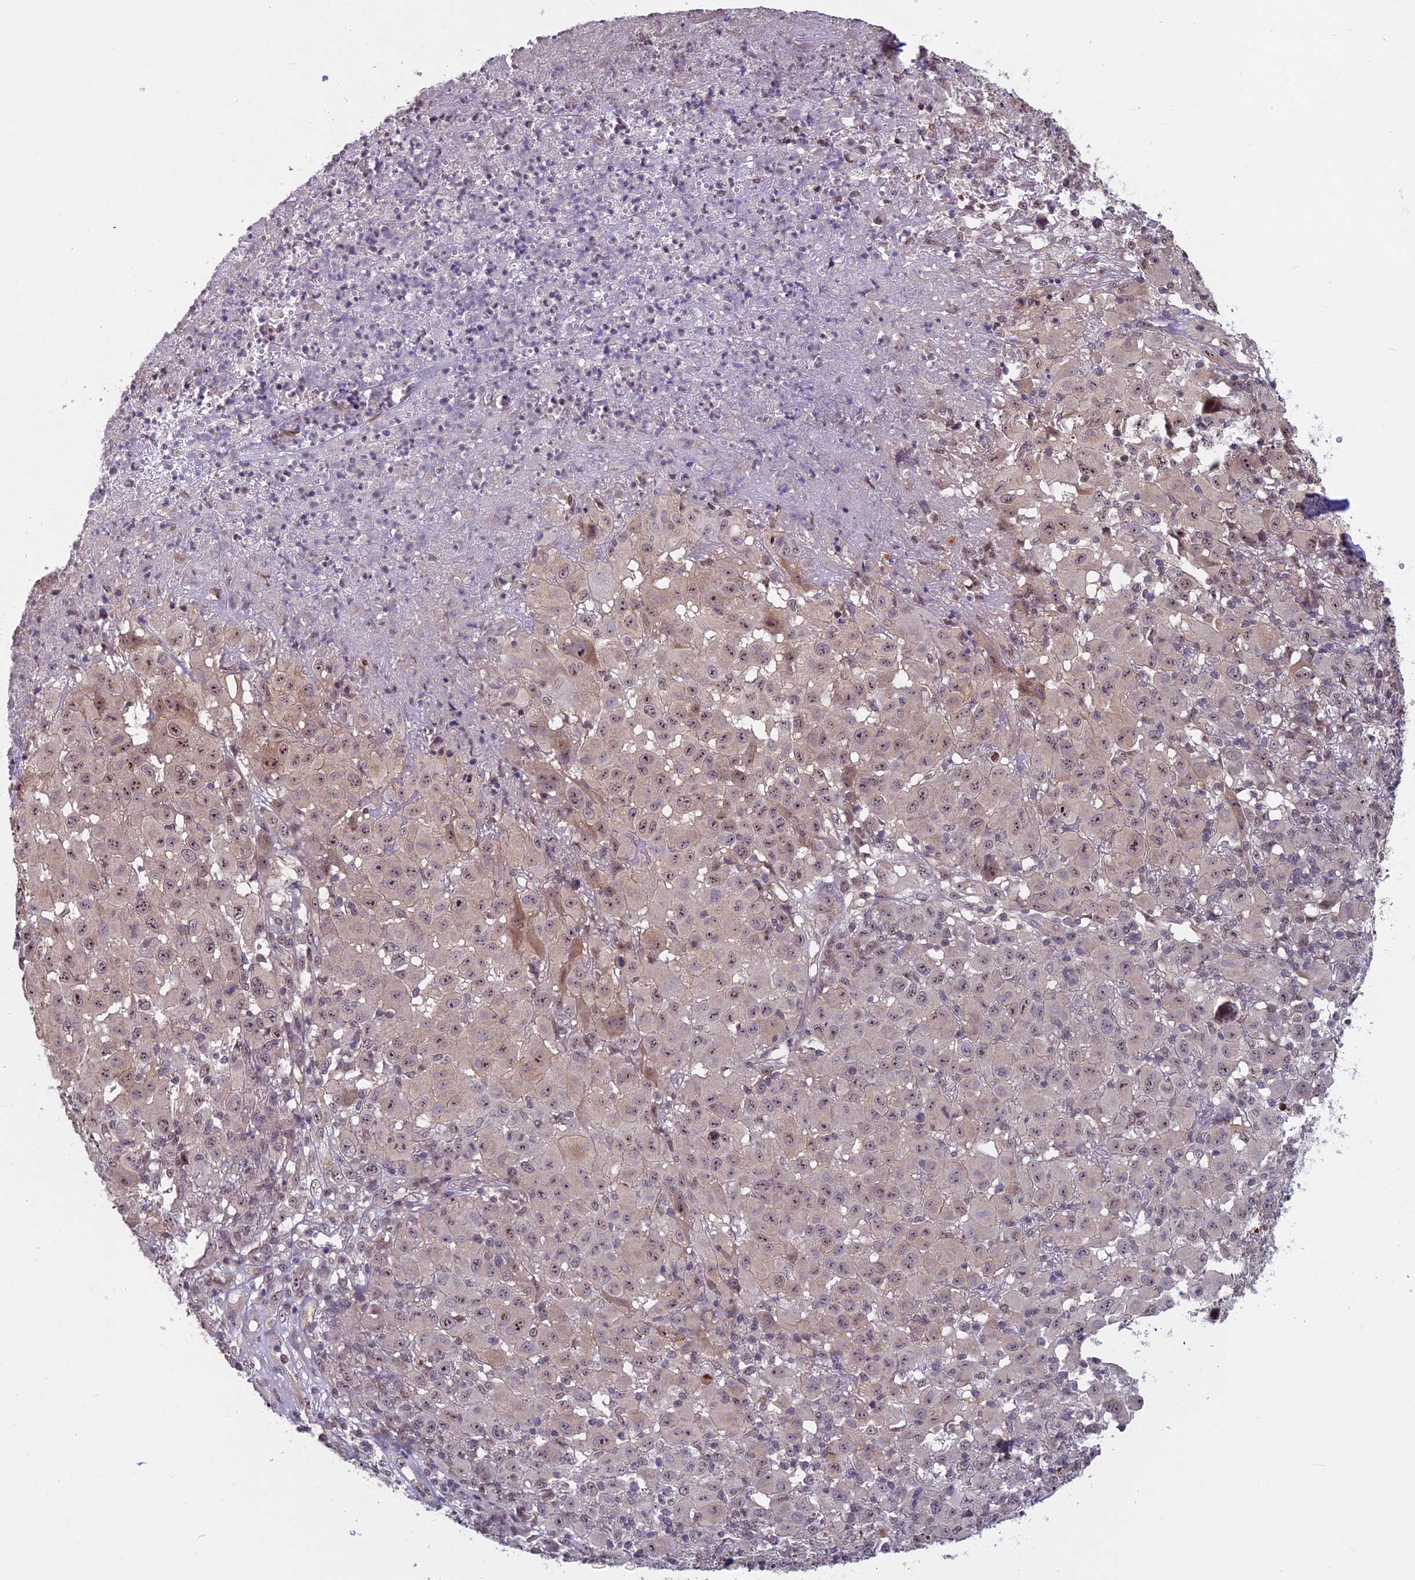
{"staining": {"intensity": "weak", "quantity": ">75%", "location": "nuclear"}, "tissue": "melanoma", "cell_type": "Tumor cells", "image_type": "cancer", "snomed": [{"axis": "morphology", "description": "Malignant melanoma, NOS"}, {"axis": "topography", "description": "Skin"}], "caption": "Immunohistochemistry (IHC) micrograph of neoplastic tissue: malignant melanoma stained using immunohistochemistry reveals low levels of weak protein expression localized specifically in the nuclear of tumor cells, appearing as a nuclear brown color.", "gene": "SPIRE1", "patient": {"sex": "male", "age": 73}}